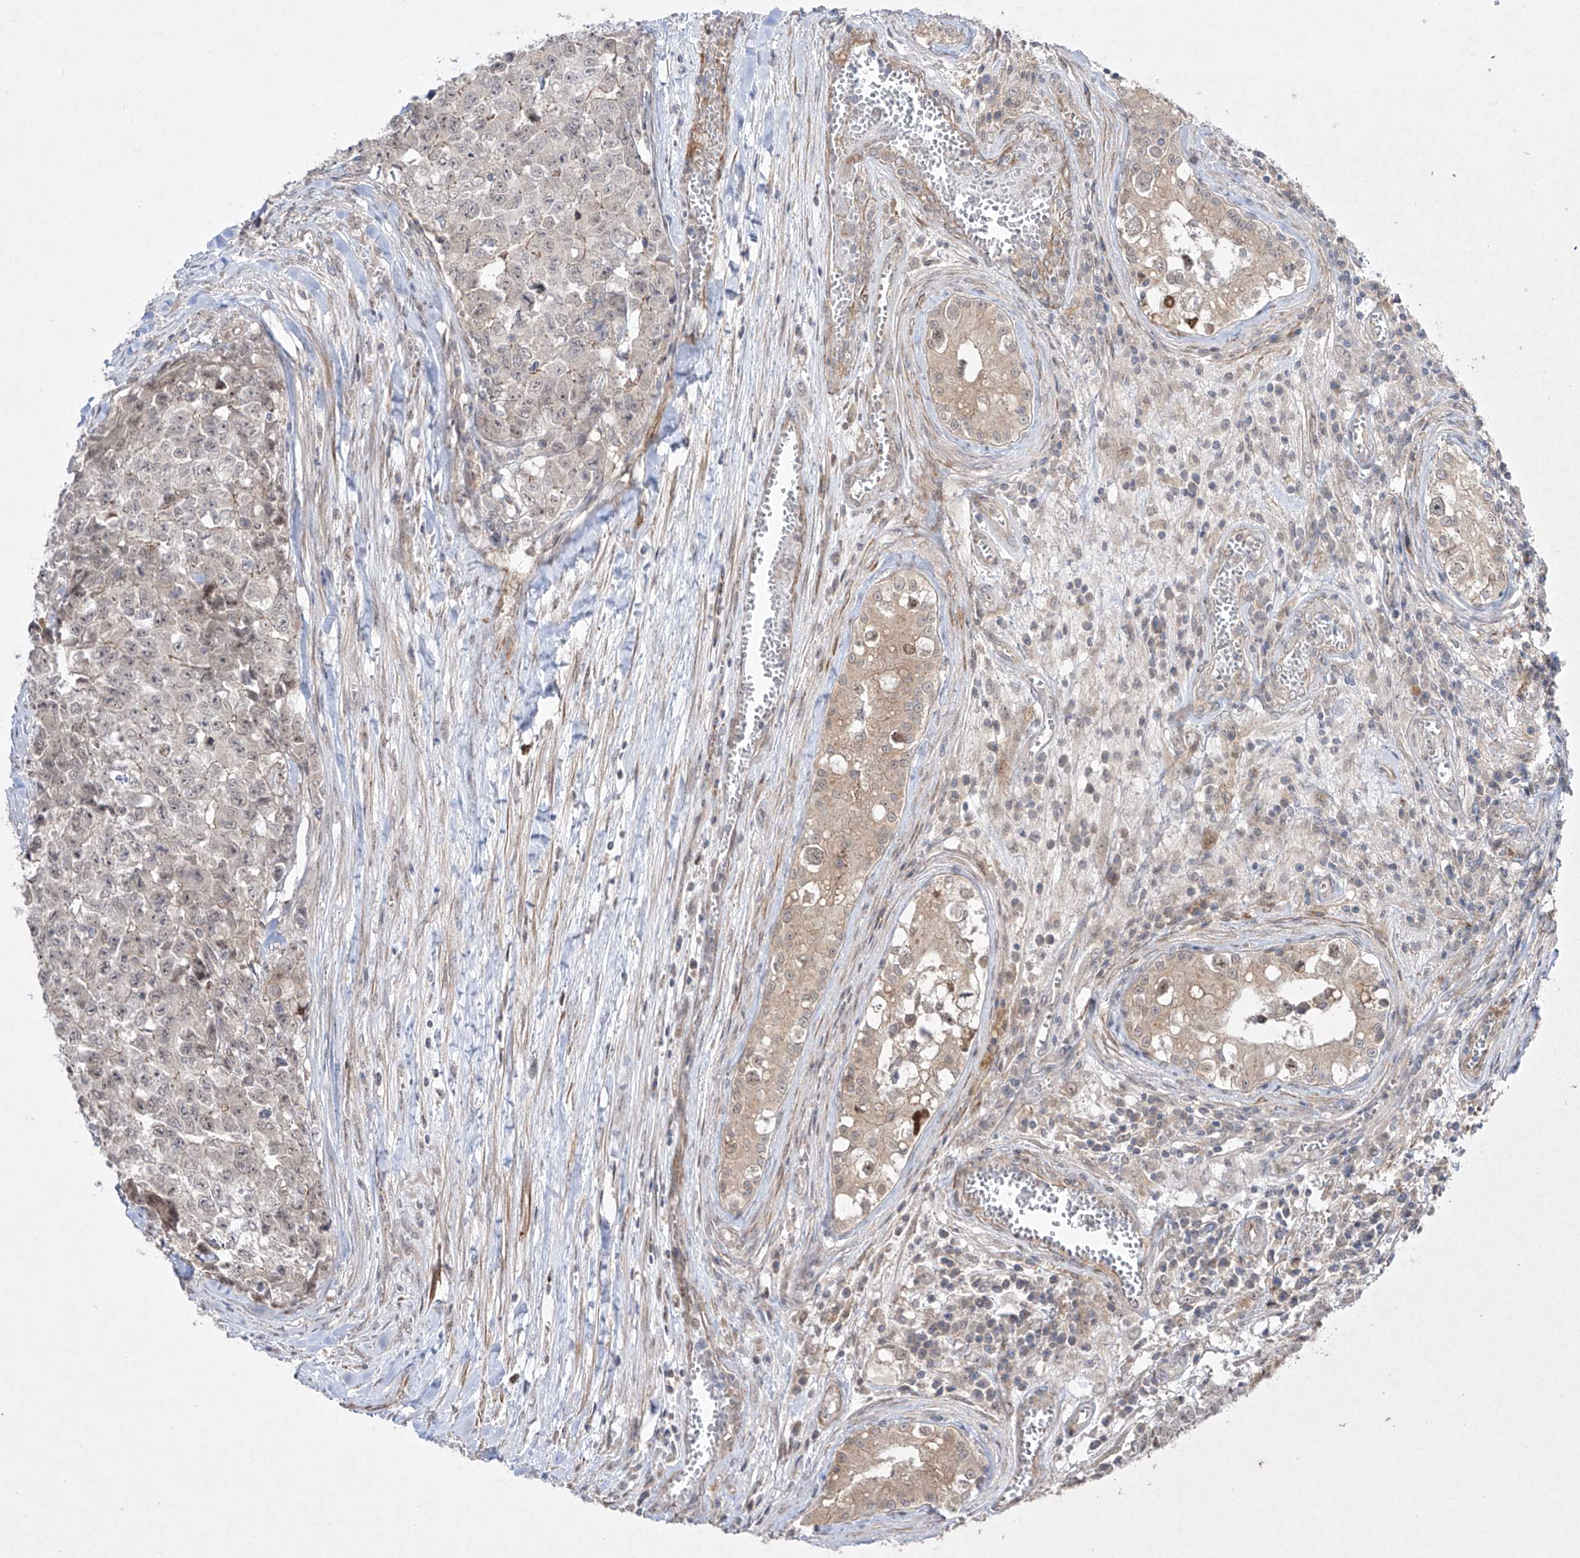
{"staining": {"intensity": "negative", "quantity": "none", "location": "none"}, "tissue": "testis cancer", "cell_type": "Tumor cells", "image_type": "cancer", "snomed": [{"axis": "morphology", "description": "Carcinoma, Embryonal, NOS"}, {"axis": "topography", "description": "Testis"}], "caption": "Immunohistochemistry micrograph of testis cancer (embryonal carcinoma) stained for a protein (brown), which demonstrates no staining in tumor cells. (Brightfield microscopy of DAB (3,3'-diaminobenzidine) immunohistochemistry at high magnification).", "gene": "KDM1B", "patient": {"sex": "male", "age": 28}}